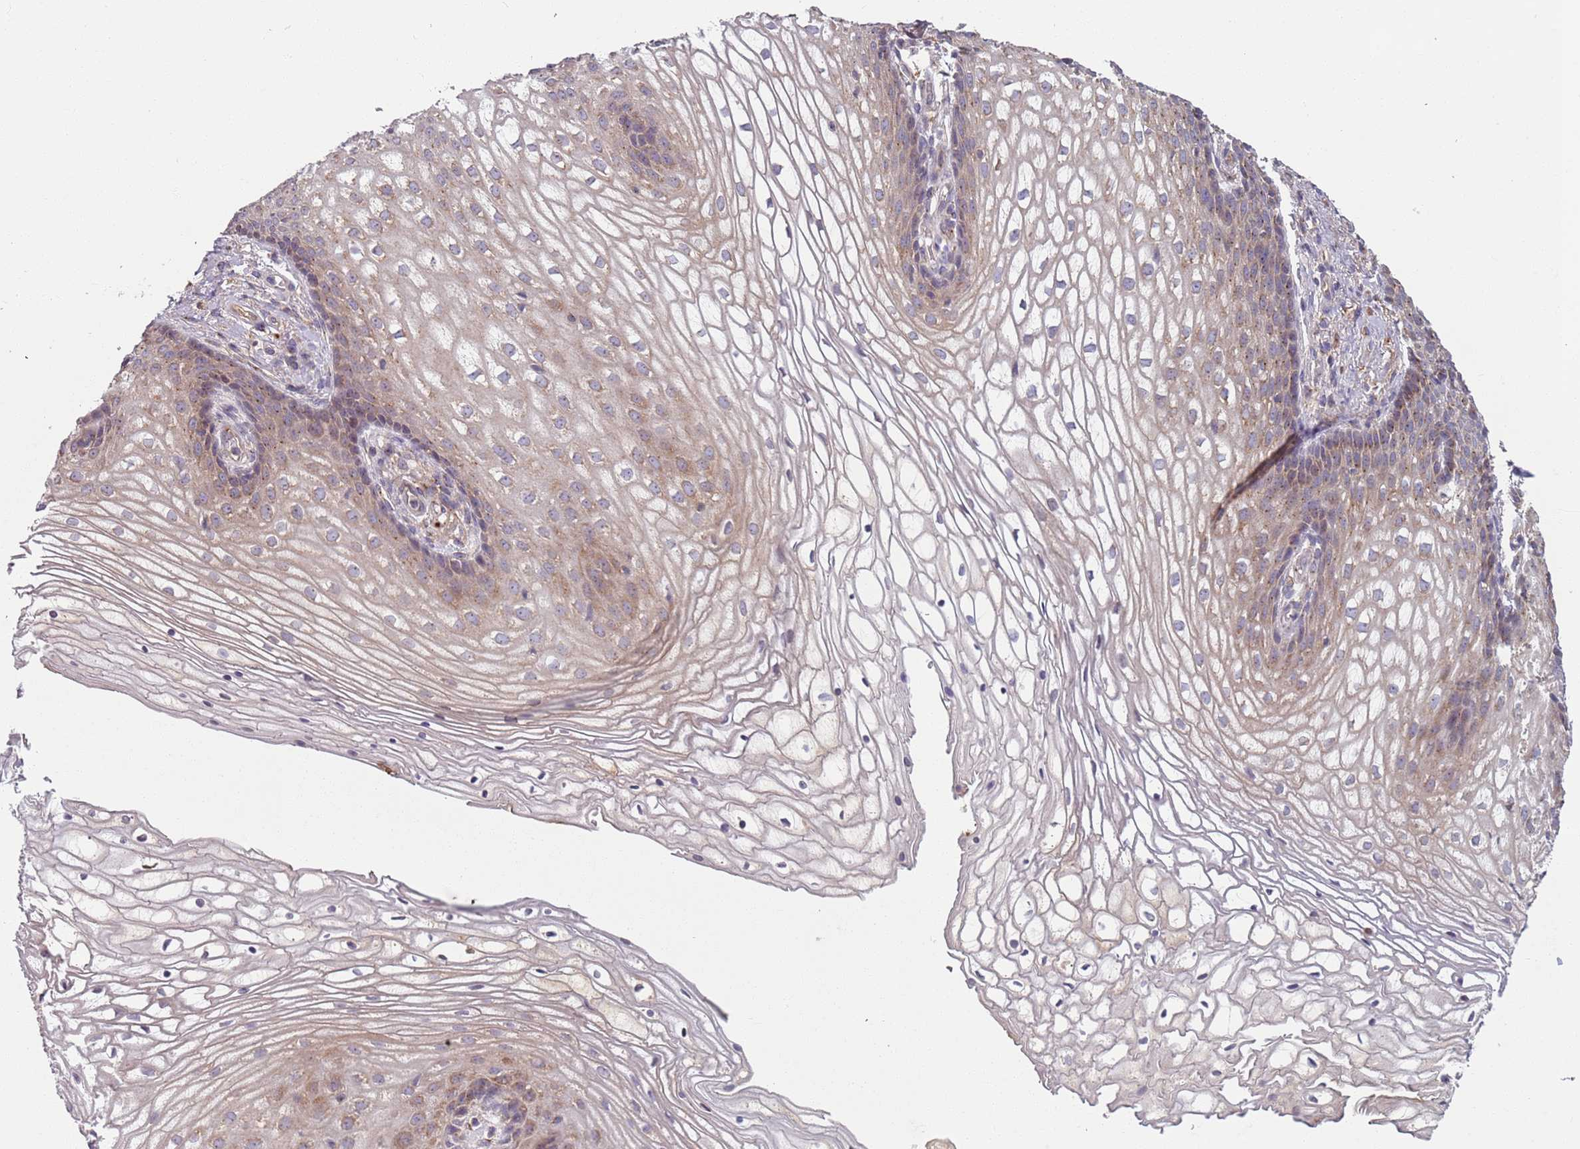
{"staining": {"intensity": "weak", "quantity": "<25%", "location": "cytoplasmic/membranous"}, "tissue": "vagina", "cell_type": "Squamous epithelial cells", "image_type": "normal", "snomed": [{"axis": "morphology", "description": "Normal tissue, NOS"}, {"axis": "topography", "description": "Vagina"}], "caption": "Unremarkable vagina was stained to show a protein in brown. There is no significant staining in squamous epithelial cells.", "gene": "AKTIP", "patient": {"sex": "female", "age": 60}}